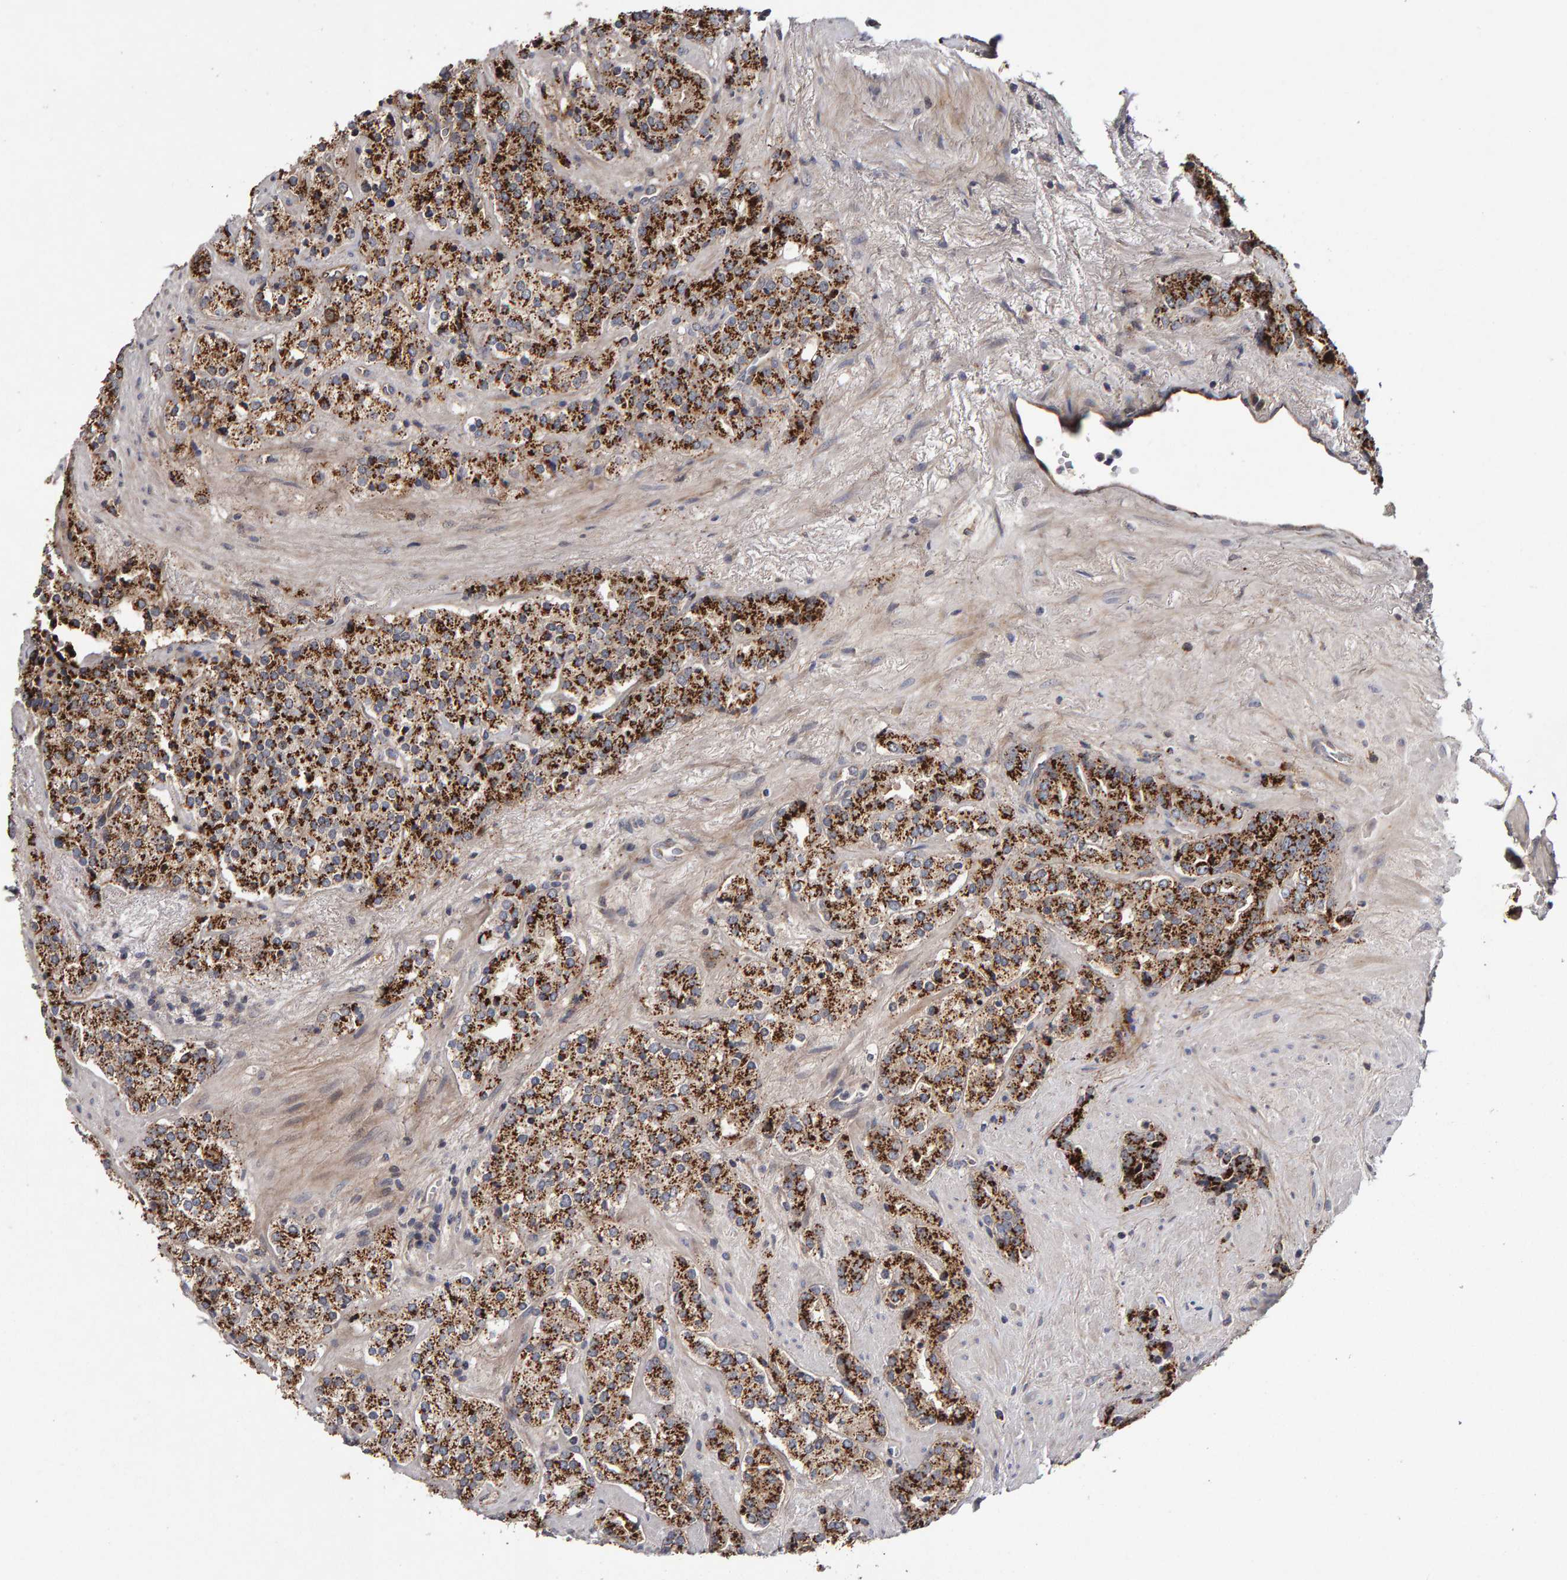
{"staining": {"intensity": "strong", "quantity": ">75%", "location": "cytoplasmic/membranous"}, "tissue": "prostate cancer", "cell_type": "Tumor cells", "image_type": "cancer", "snomed": [{"axis": "morphology", "description": "Adenocarcinoma, High grade"}, {"axis": "topography", "description": "Prostate"}], "caption": "The histopathology image exhibits immunohistochemical staining of prostate cancer (adenocarcinoma (high-grade)). There is strong cytoplasmic/membranous expression is appreciated in approximately >75% of tumor cells.", "gene": "CANT1", "patient": {"sex": "male", "age": 71}}